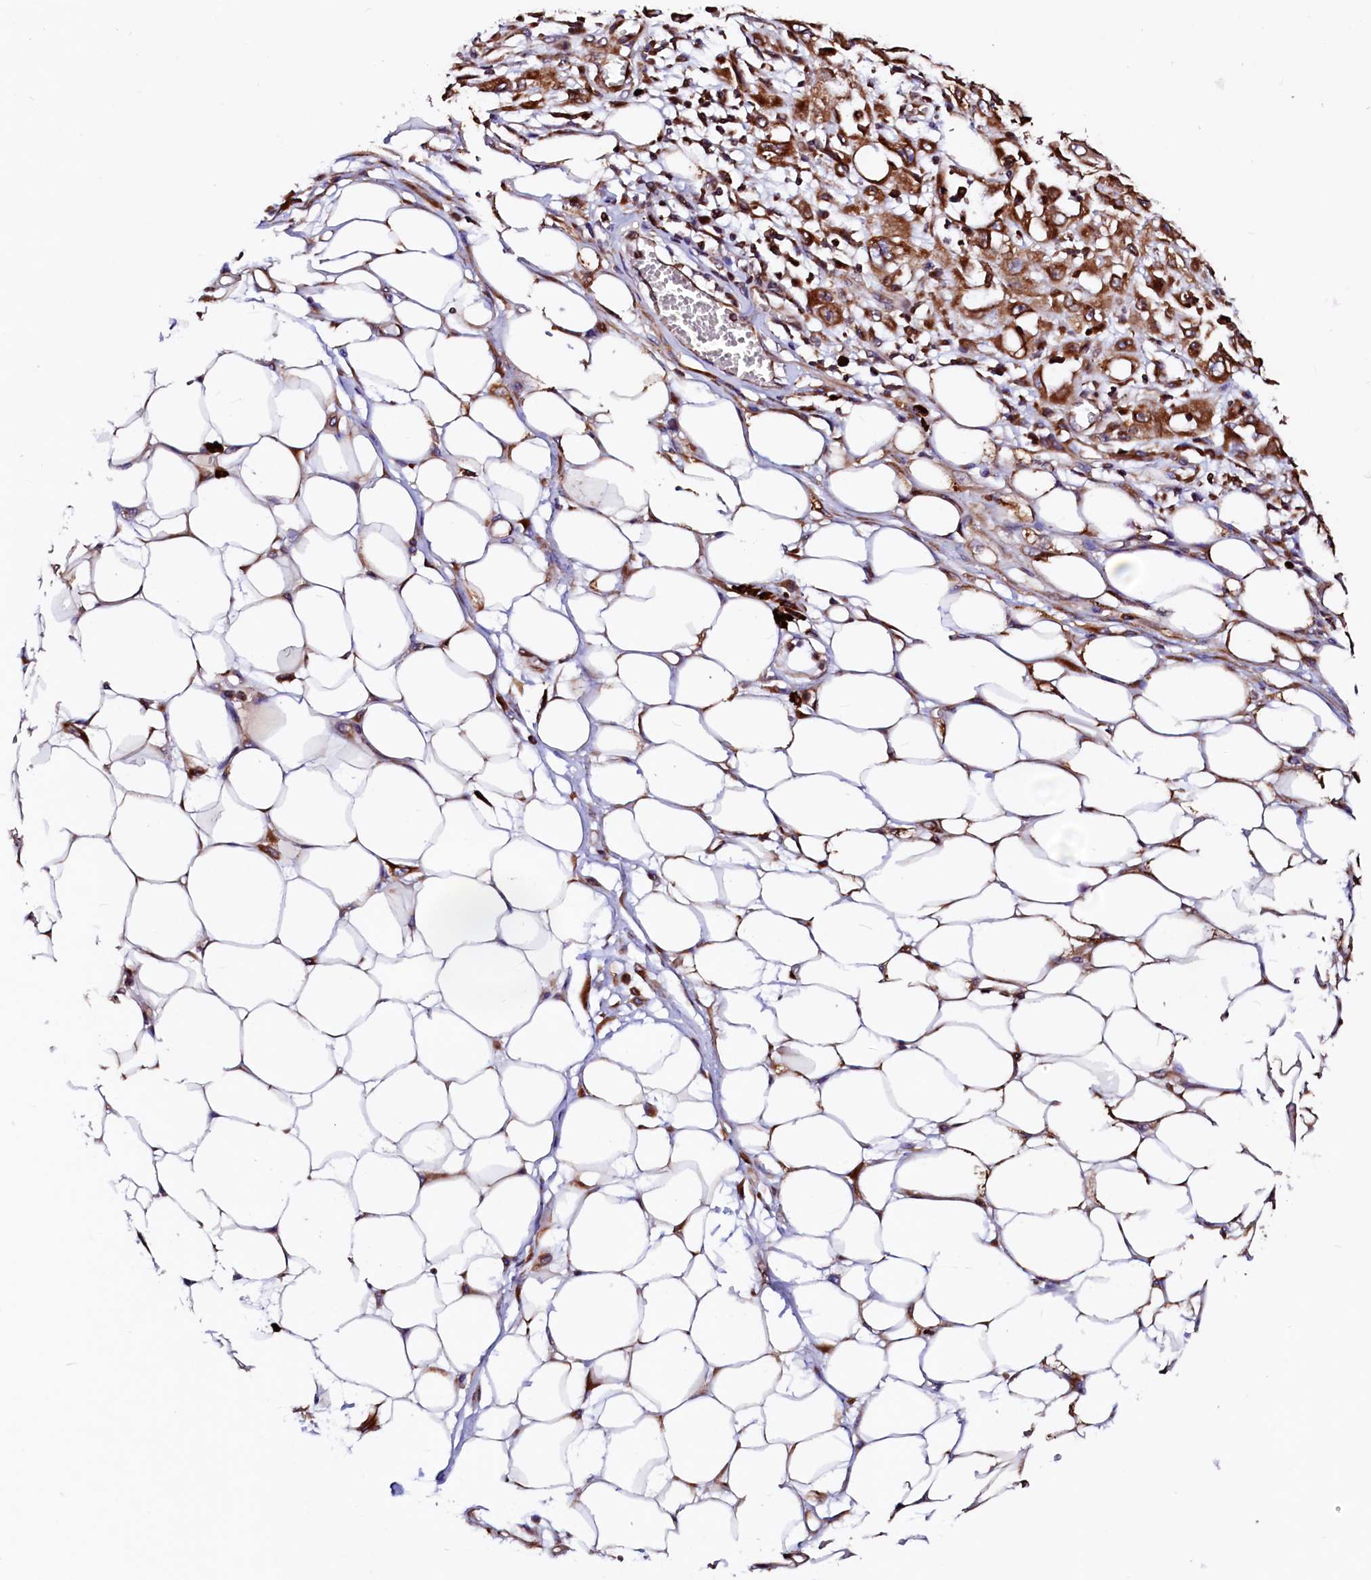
{"staining": {"intensity": "strong", "quantity": ">75%", "location": "cytoplasmic/membranous"}, "tissue": "skin cancer", "cell_type": "Tumor cells", "image_type": "cancer", "snomed": [{"axis": "morphology", "description": "Squamous cell carcinoma, NOS"}, {"axis": "morphology", "description": "Squamous cell carcinoma, metastatic, NOS"}, {"axis": "topography", "description": "Skin"}, {"axis": "topography", "description": "Lymph node"}], "caption": "Brown immunohistochemical staining in human skin squamous cell carcinoma exhibits strong cytoplasmic/membranous staining in about >75% of tumor cells.", "gene": "DERL1", "patient": {"sex": "male", "age": 75}}